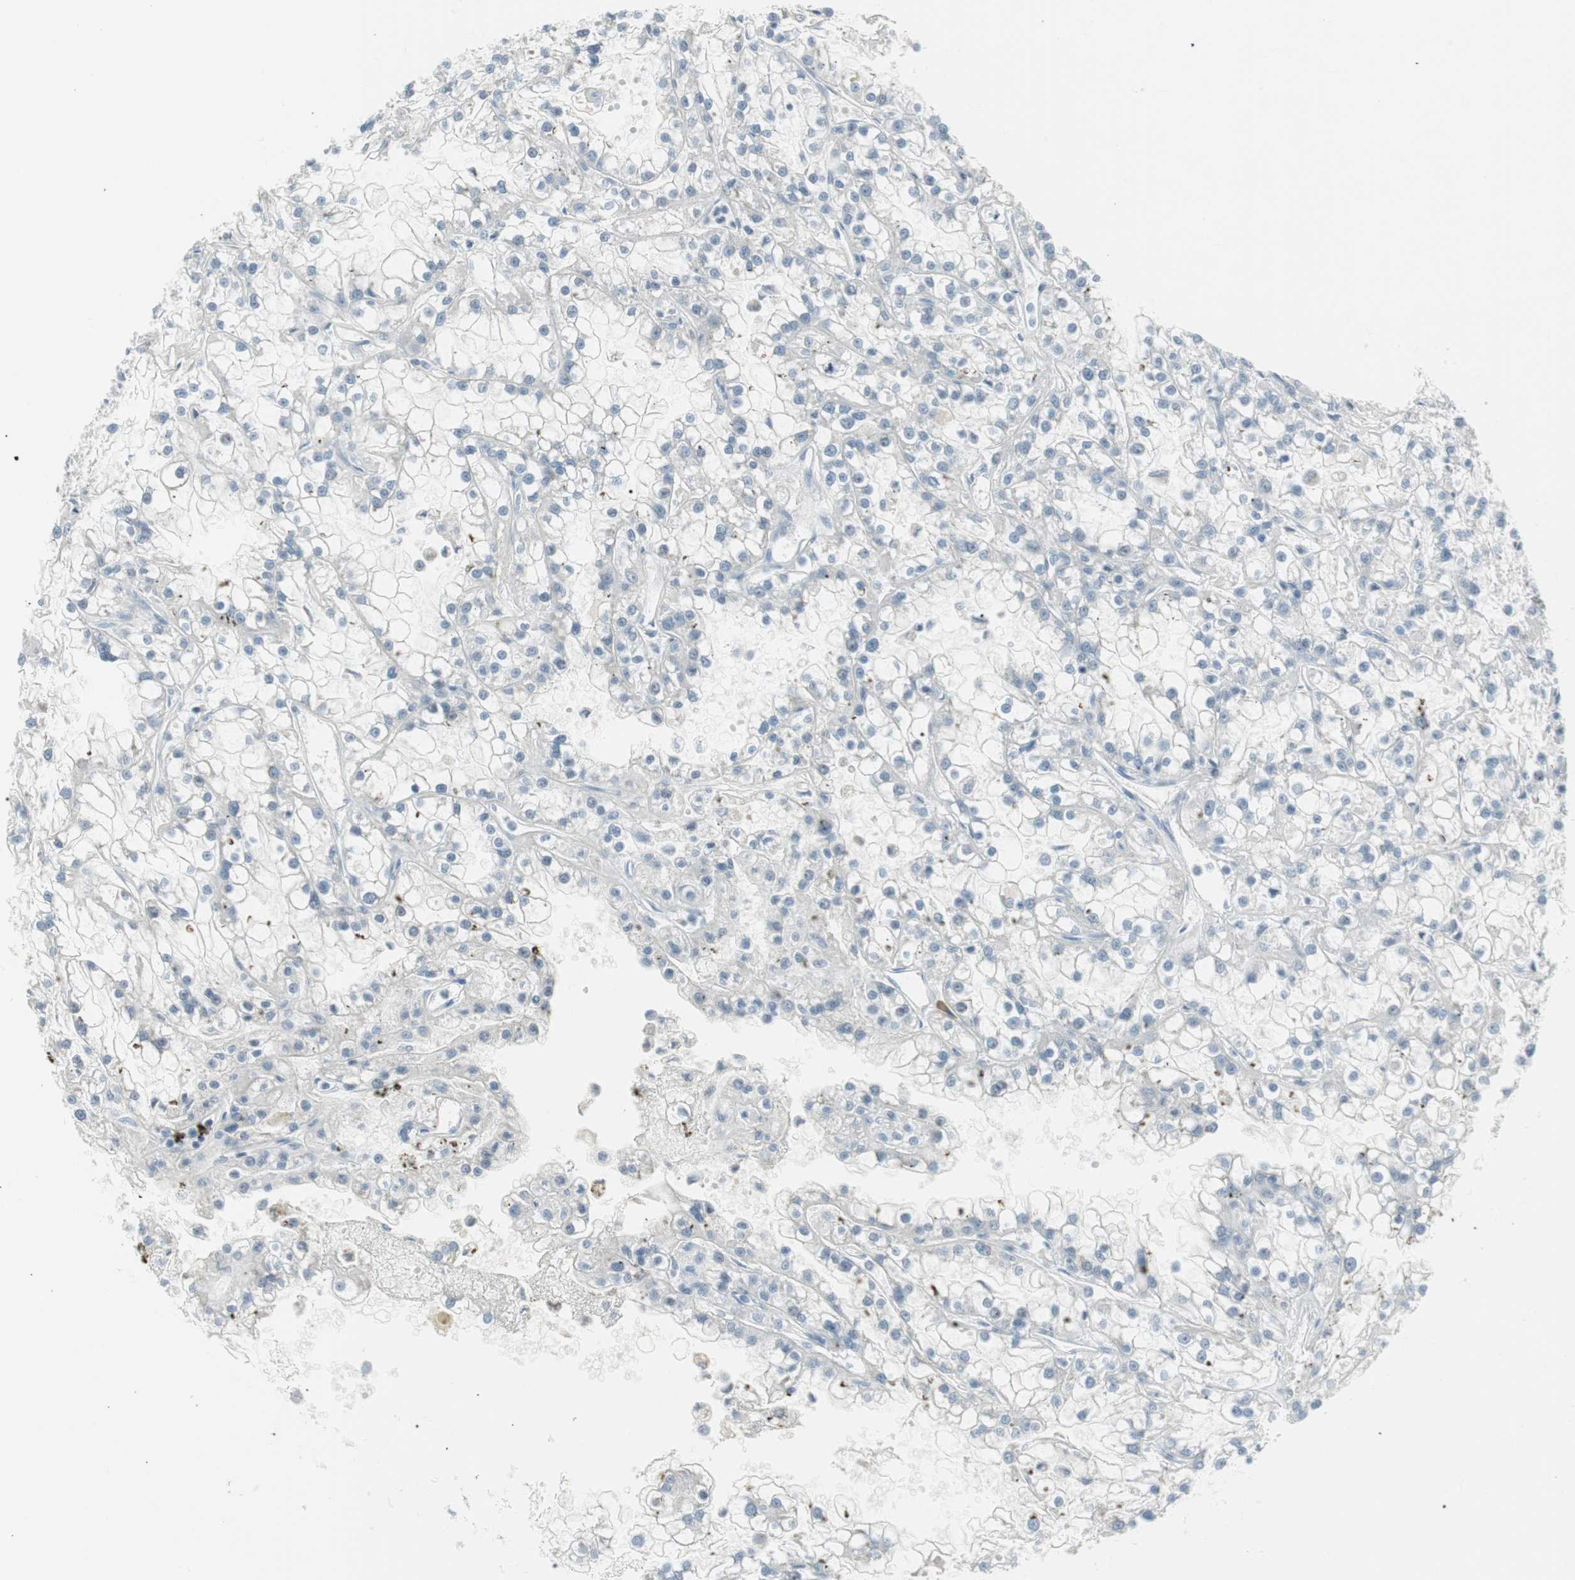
{"staining": {"intensity": "negative", "quantity": "none", "location": "none"}, "tissue": "renal cancer", "cell_type": "Tumor cells", "image_type": "cancer", "snomed": [{"axis": "morphology", "description": "Adenocarcinoma, NOS"}, {"axis": "topography", "description": "Kidney"}], "caption": "Protein analysis of renal cancer demonstrates no significant positivity in tumor cells.", "gene": "AGR2", "patient": {"sex": "female", "age": 52}}